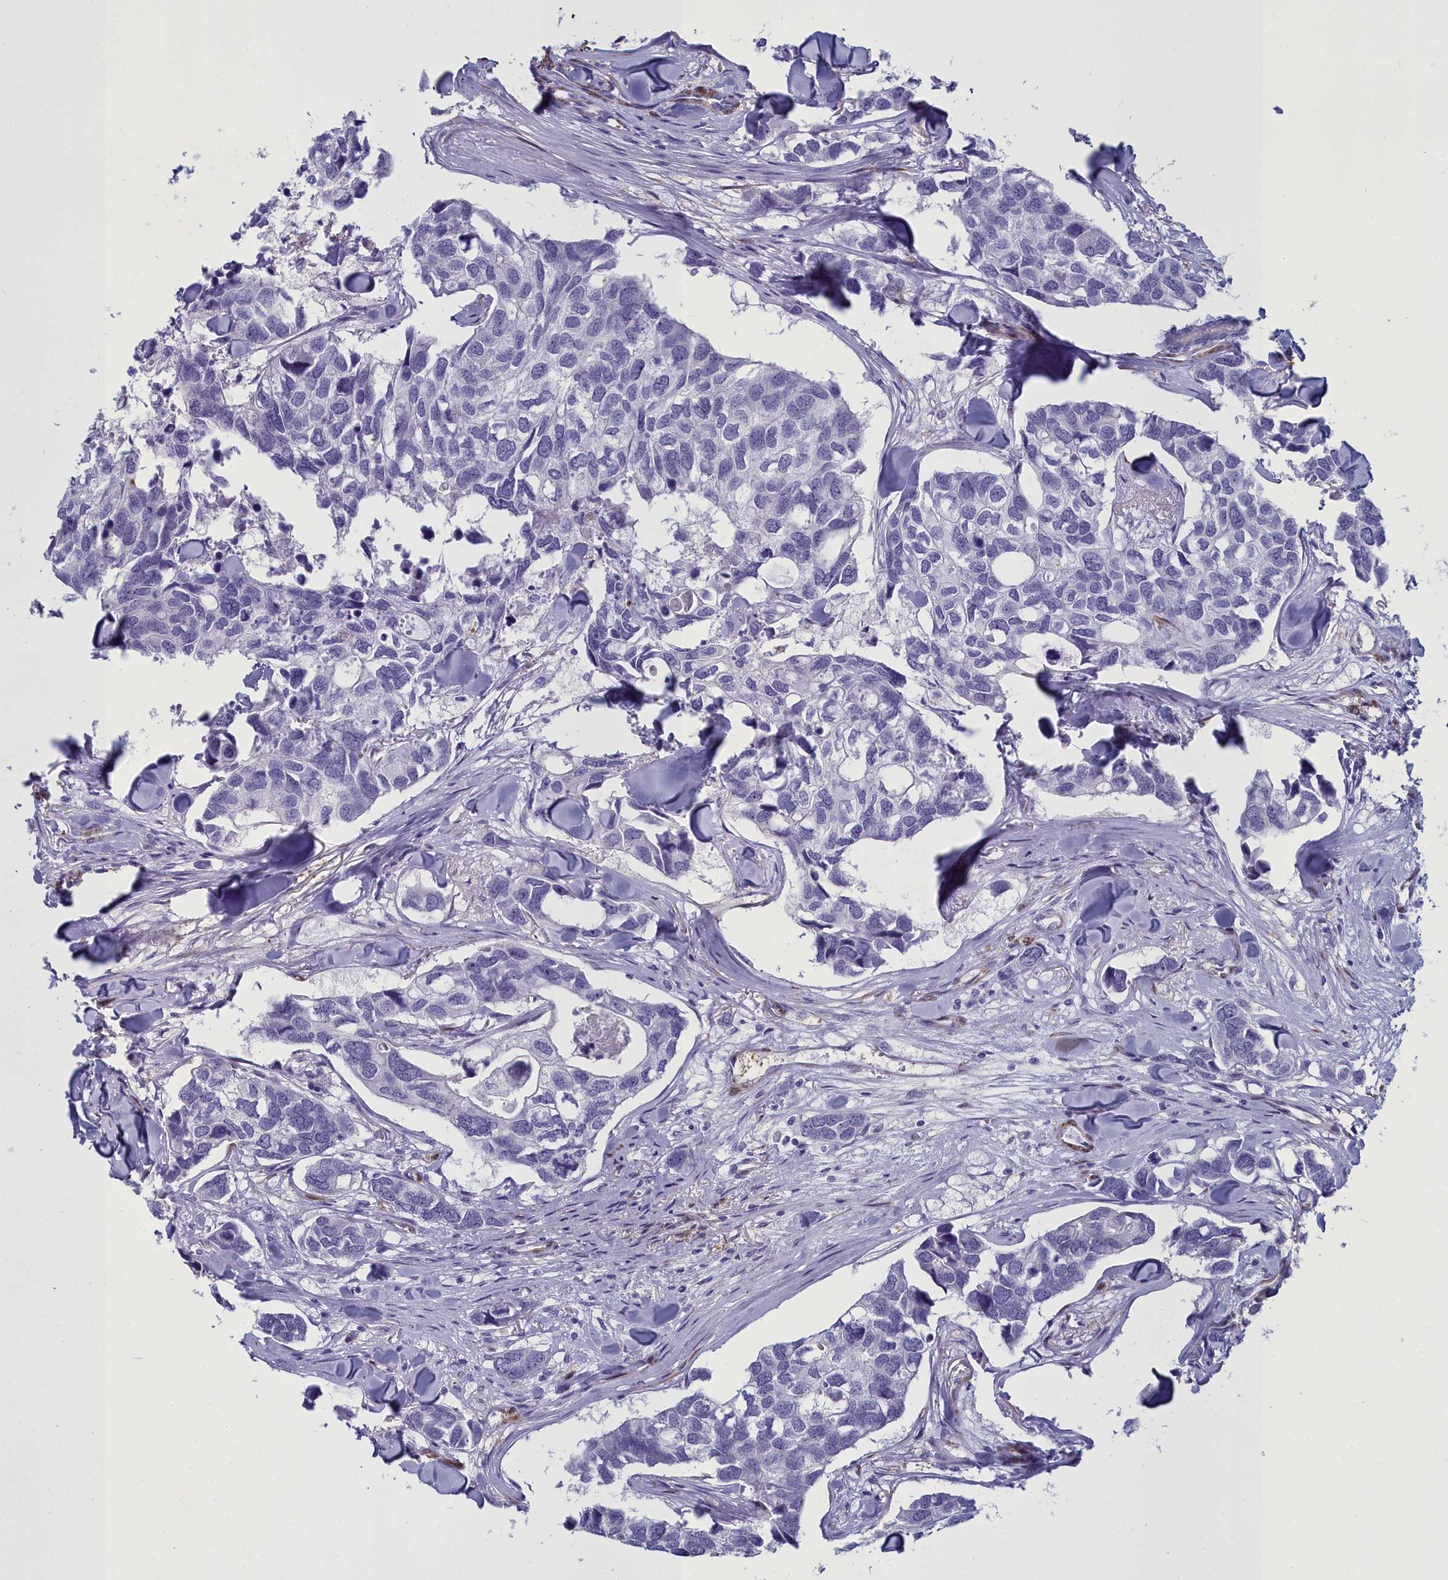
{"staining": {"intensity": "negative", "quantity": "none", "location": "none"}, "tissue": "breast cancer", "cell_type": "Tumor cells", "image_type": "cancer", "snomed": [{"axis": "morphology", "description": "Duct carcinoma"}, {"axis": "topography", "description": "Breast"}], "caption": "Human breast infiltrating ductal carcinoma stained for a protein using IHC shows no expression in tumor cells.", "gene": "PPP1R14A", "patient": {"sex": "female", "age": 83}}